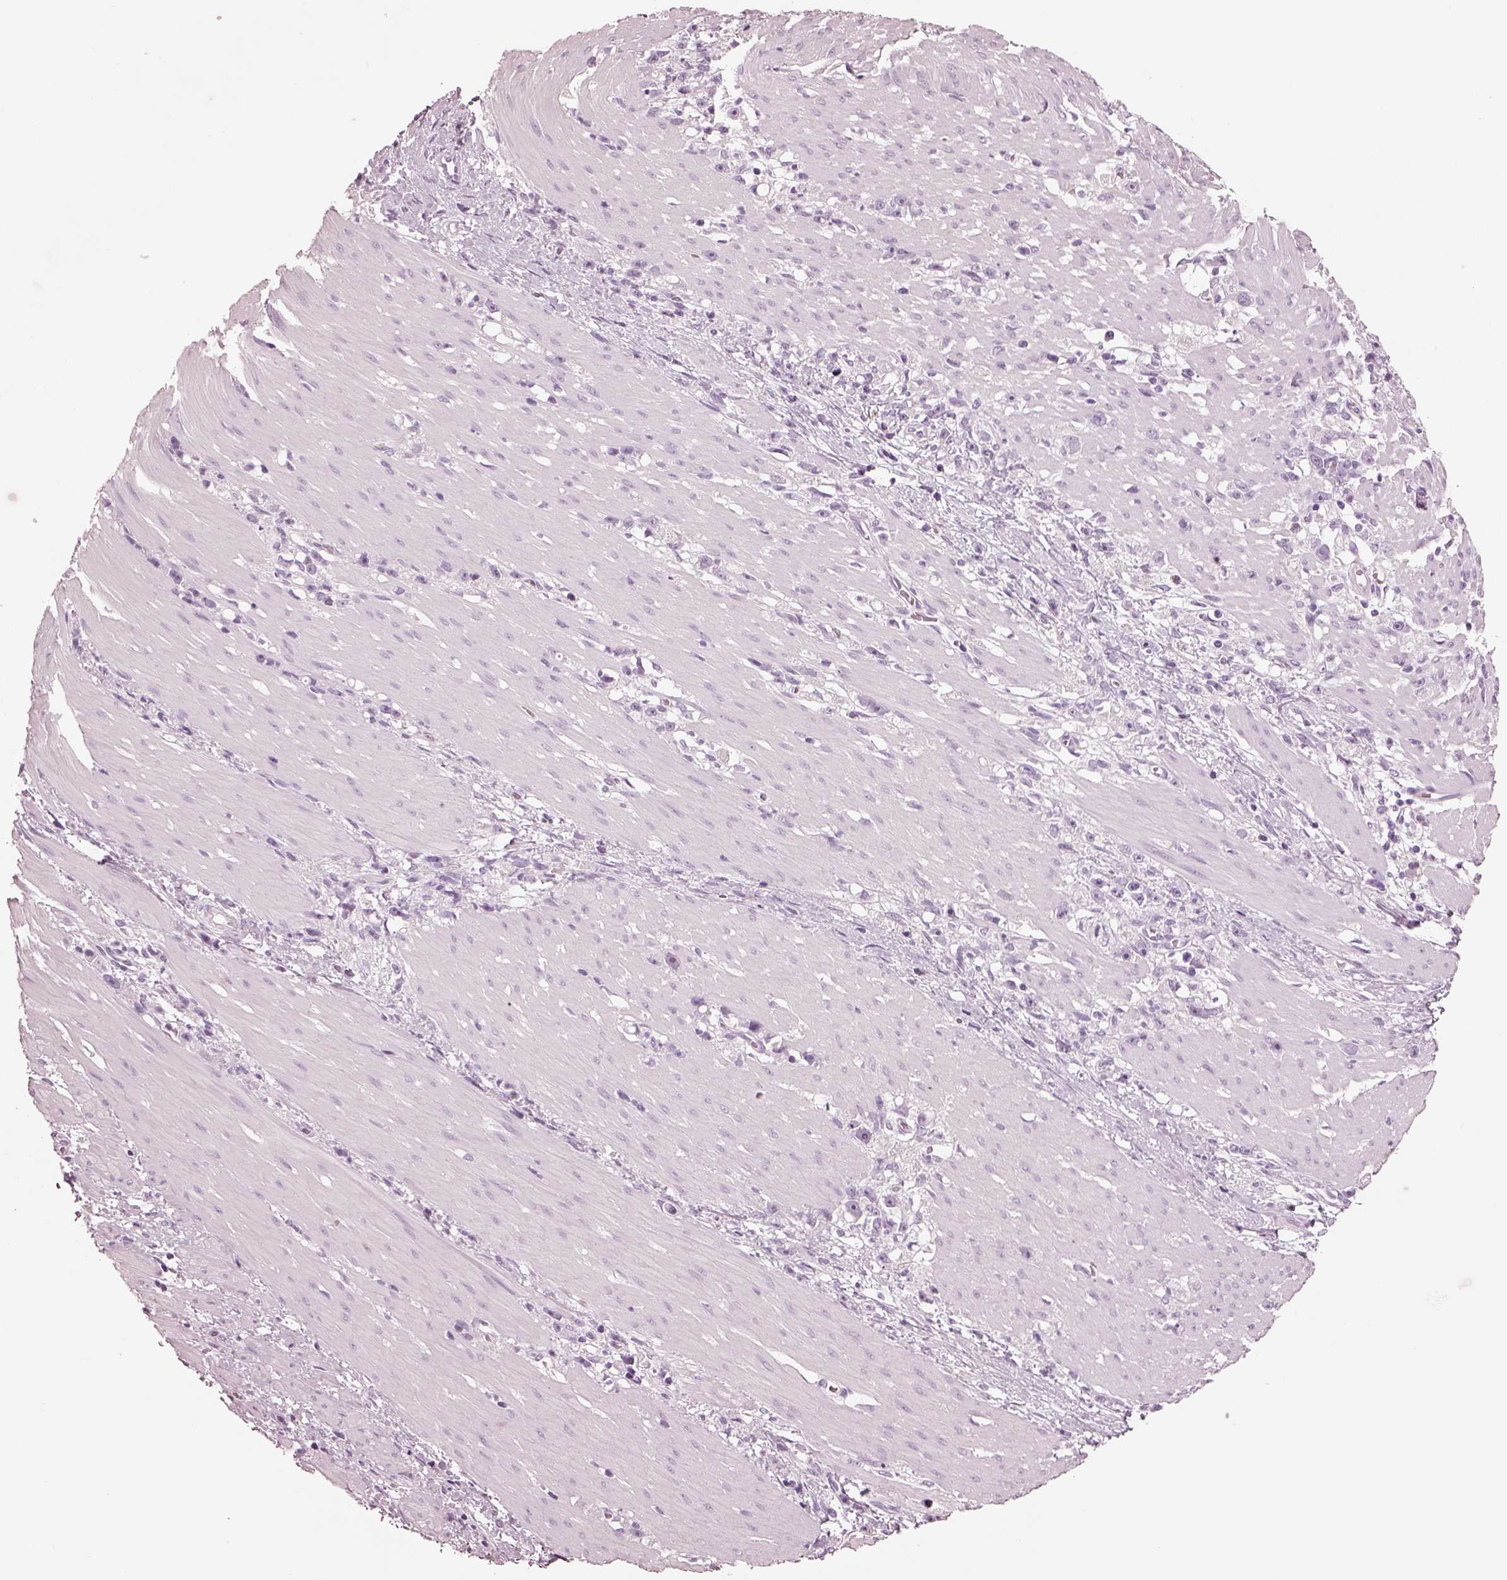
{"staining": {"intensity": "negative", "quantity": "none", "location": "none"}, "tissue": "stomach cancer", "cell_type": "Tumor cells", "image_type": "cancer", "snomed": [{"axis": "morphology", "description": "Adenocarcinoma, NOS"}, {"axis": "topography", "description": "Stomach"}], "caption": "Tumor cells are negative for brown protein staining in stomach cancer.", "gene": "CSH1", "patient": {"sex": "female", "age": 59}}